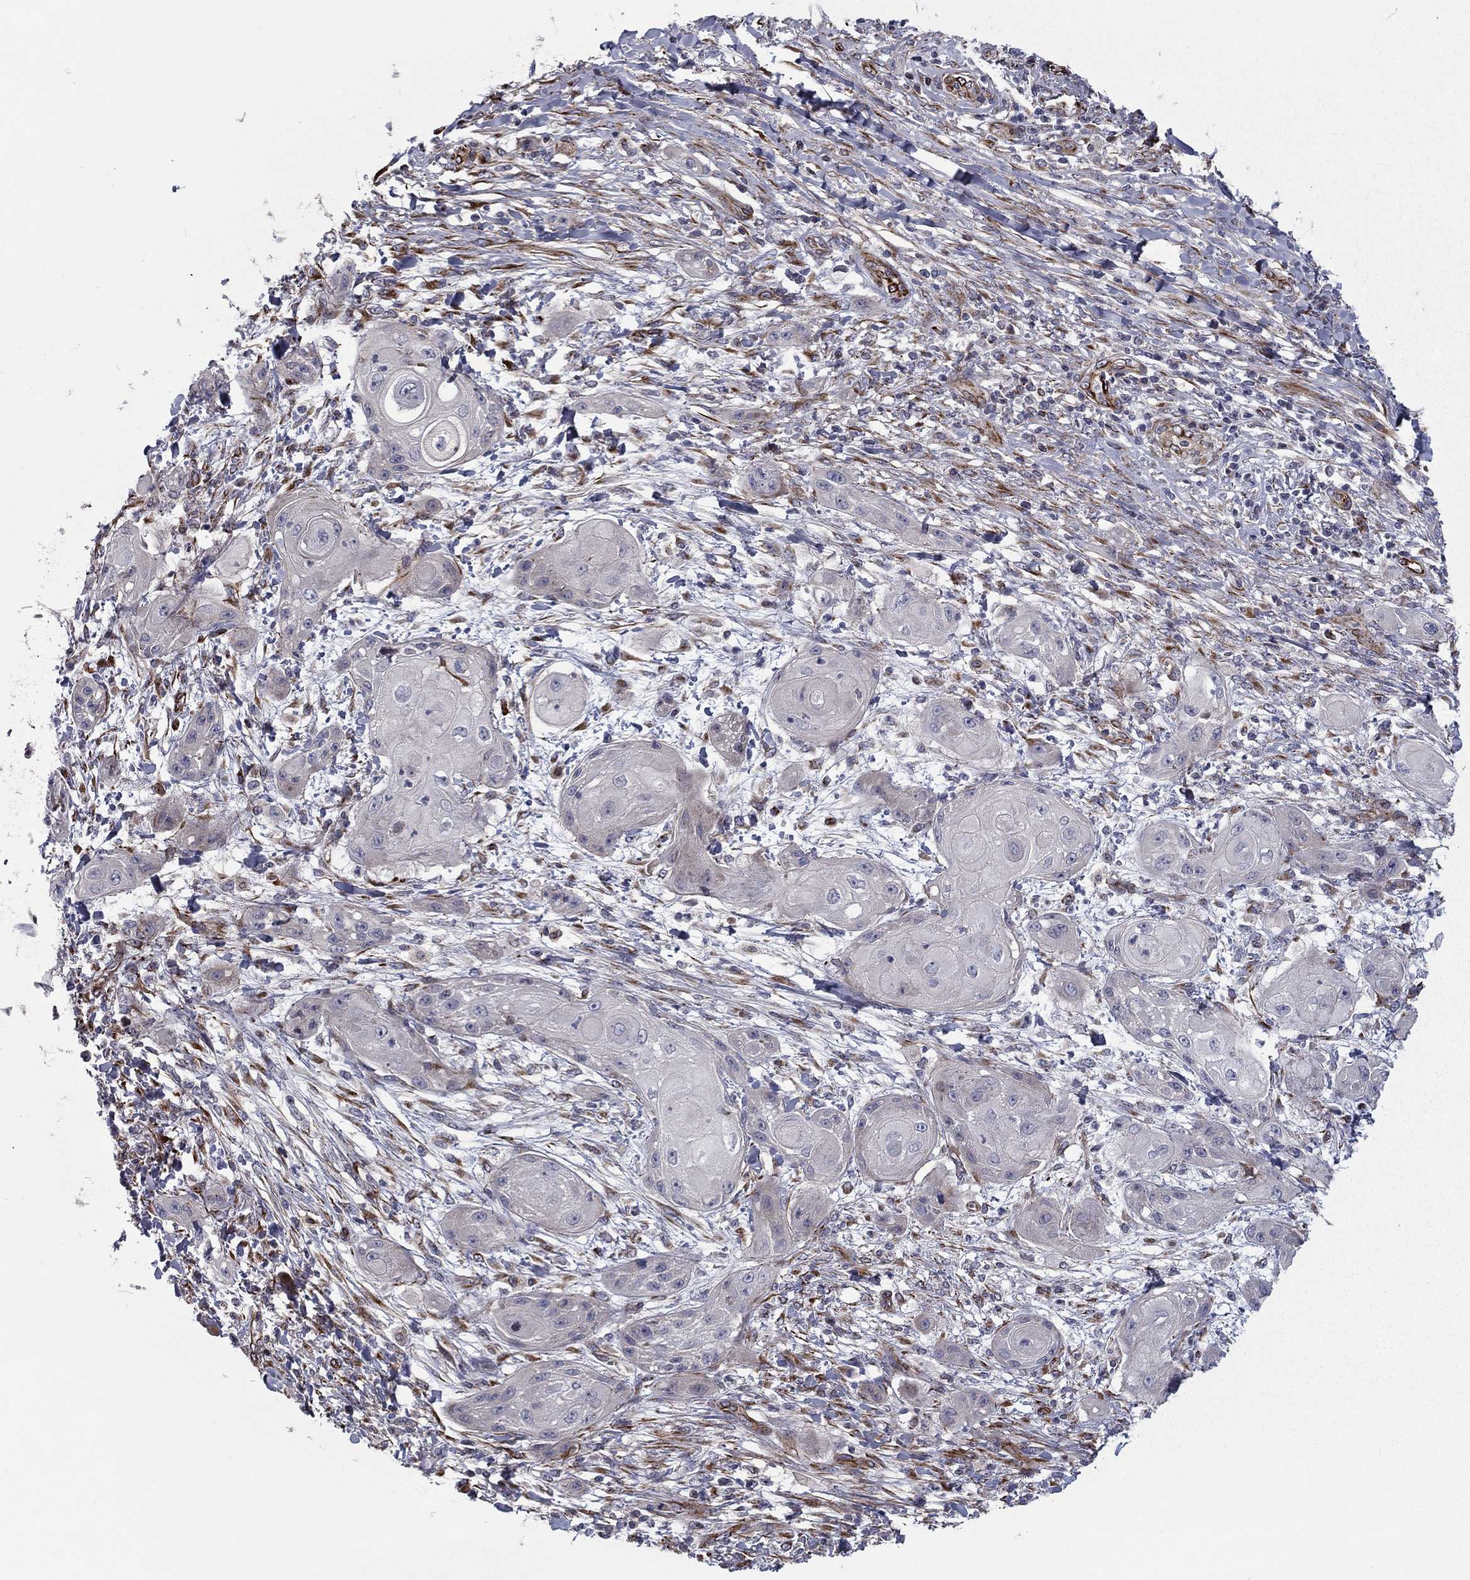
{"staining": {"intensity": "negative", "quantity": "none", "location": "none"}, "tissue": "skin cancer", "cell_type": "Tumor cells", "image_type": "cancer", "snomed": [{"axis": "morphology", "description": "Squamous cell carcinoma, NOS"}, {"axis": "topography", "description": "Skin"}], "caption": "Immunohistochemical staining of human skin cancer (squamous cell carcinoma) demonstrates no significant expression in tumor cells.", "gene": "CLSTN1", "patient": {"sex": "male", "age": 62}}